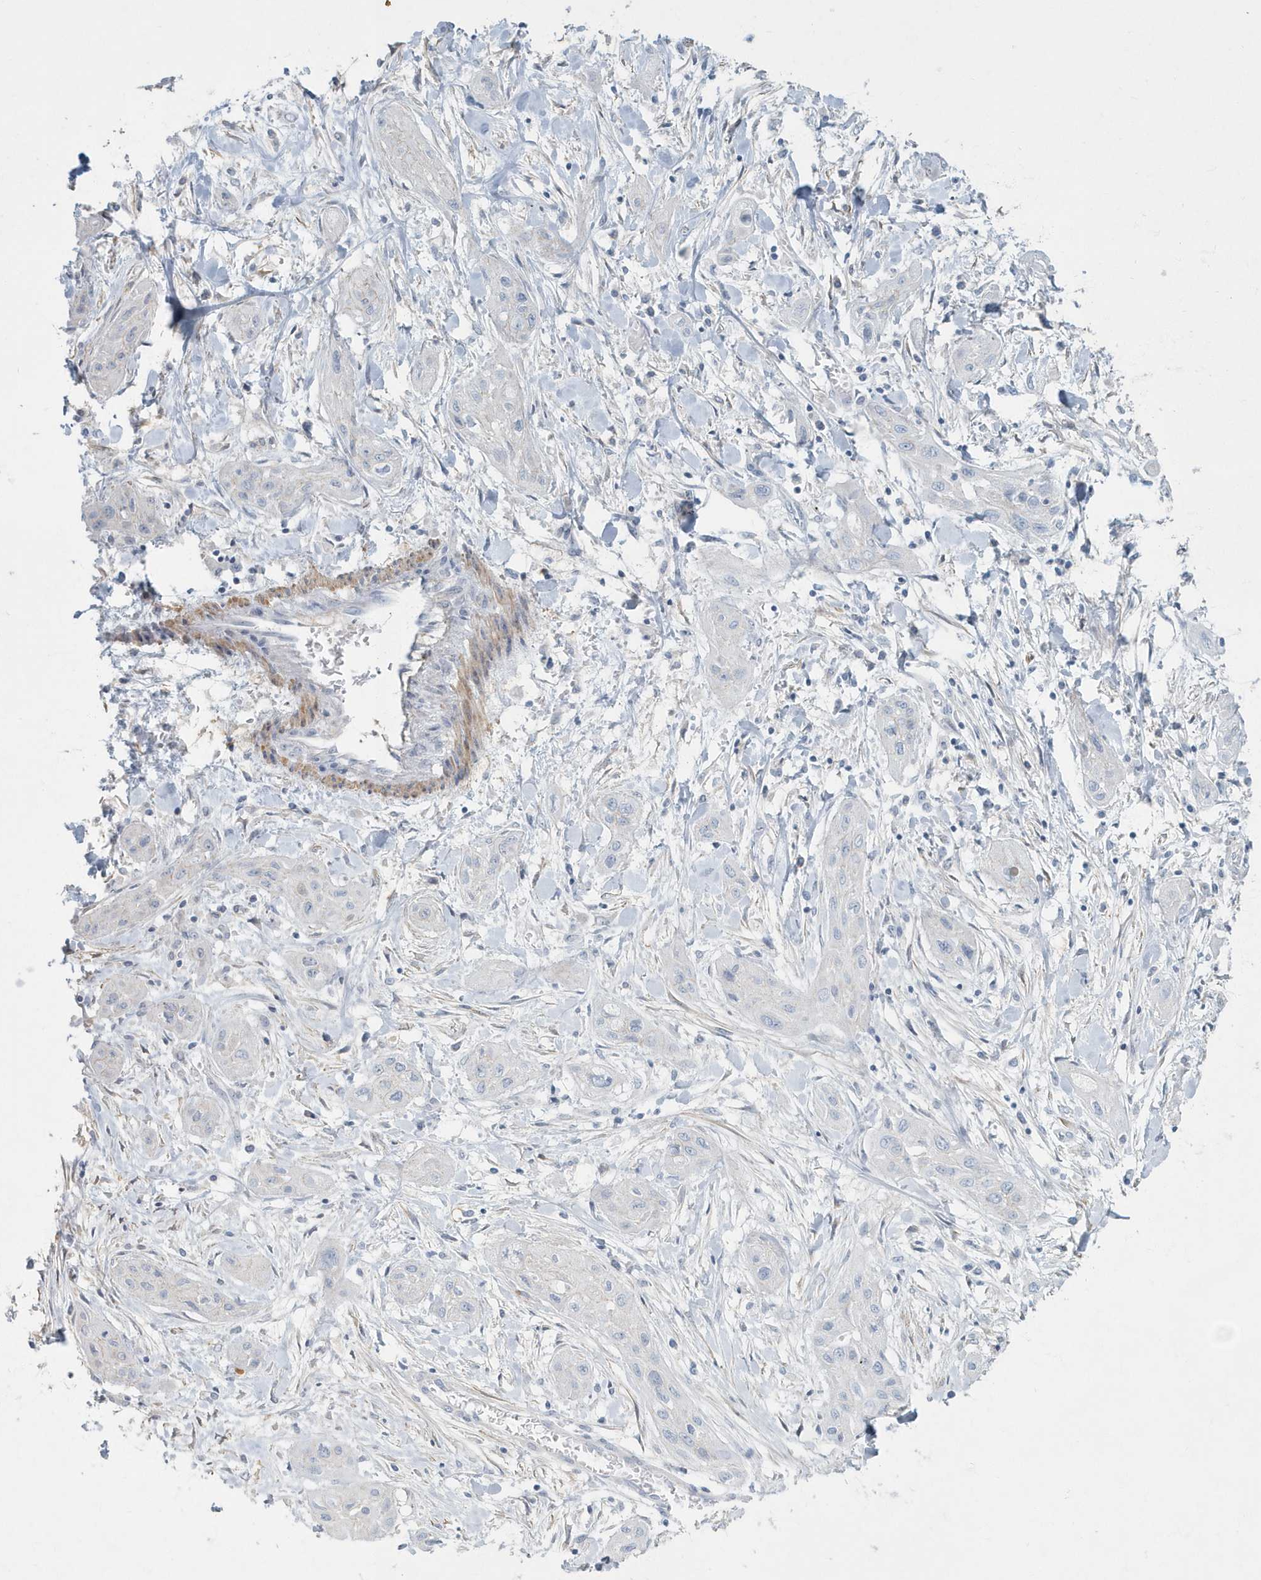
{"staining": {"intensity": "negative", "quantity": "none", "location": "none"}, "tissue": "lung cancer", "cell_type": "Tumor cells", "image_type": "cancer", "snomed": [{"axis": "morphology", "description": "Squamous cell carcinoma, NOS"}, {"axis": "topography", "description": "Lung"}], "caption": "Immunohistochemical staining of human lung squamous cell carcinoma reveals no significant staining in tumor cells.", "gene": "MYOT", "patient": {"sex": "female", "age": 47}}